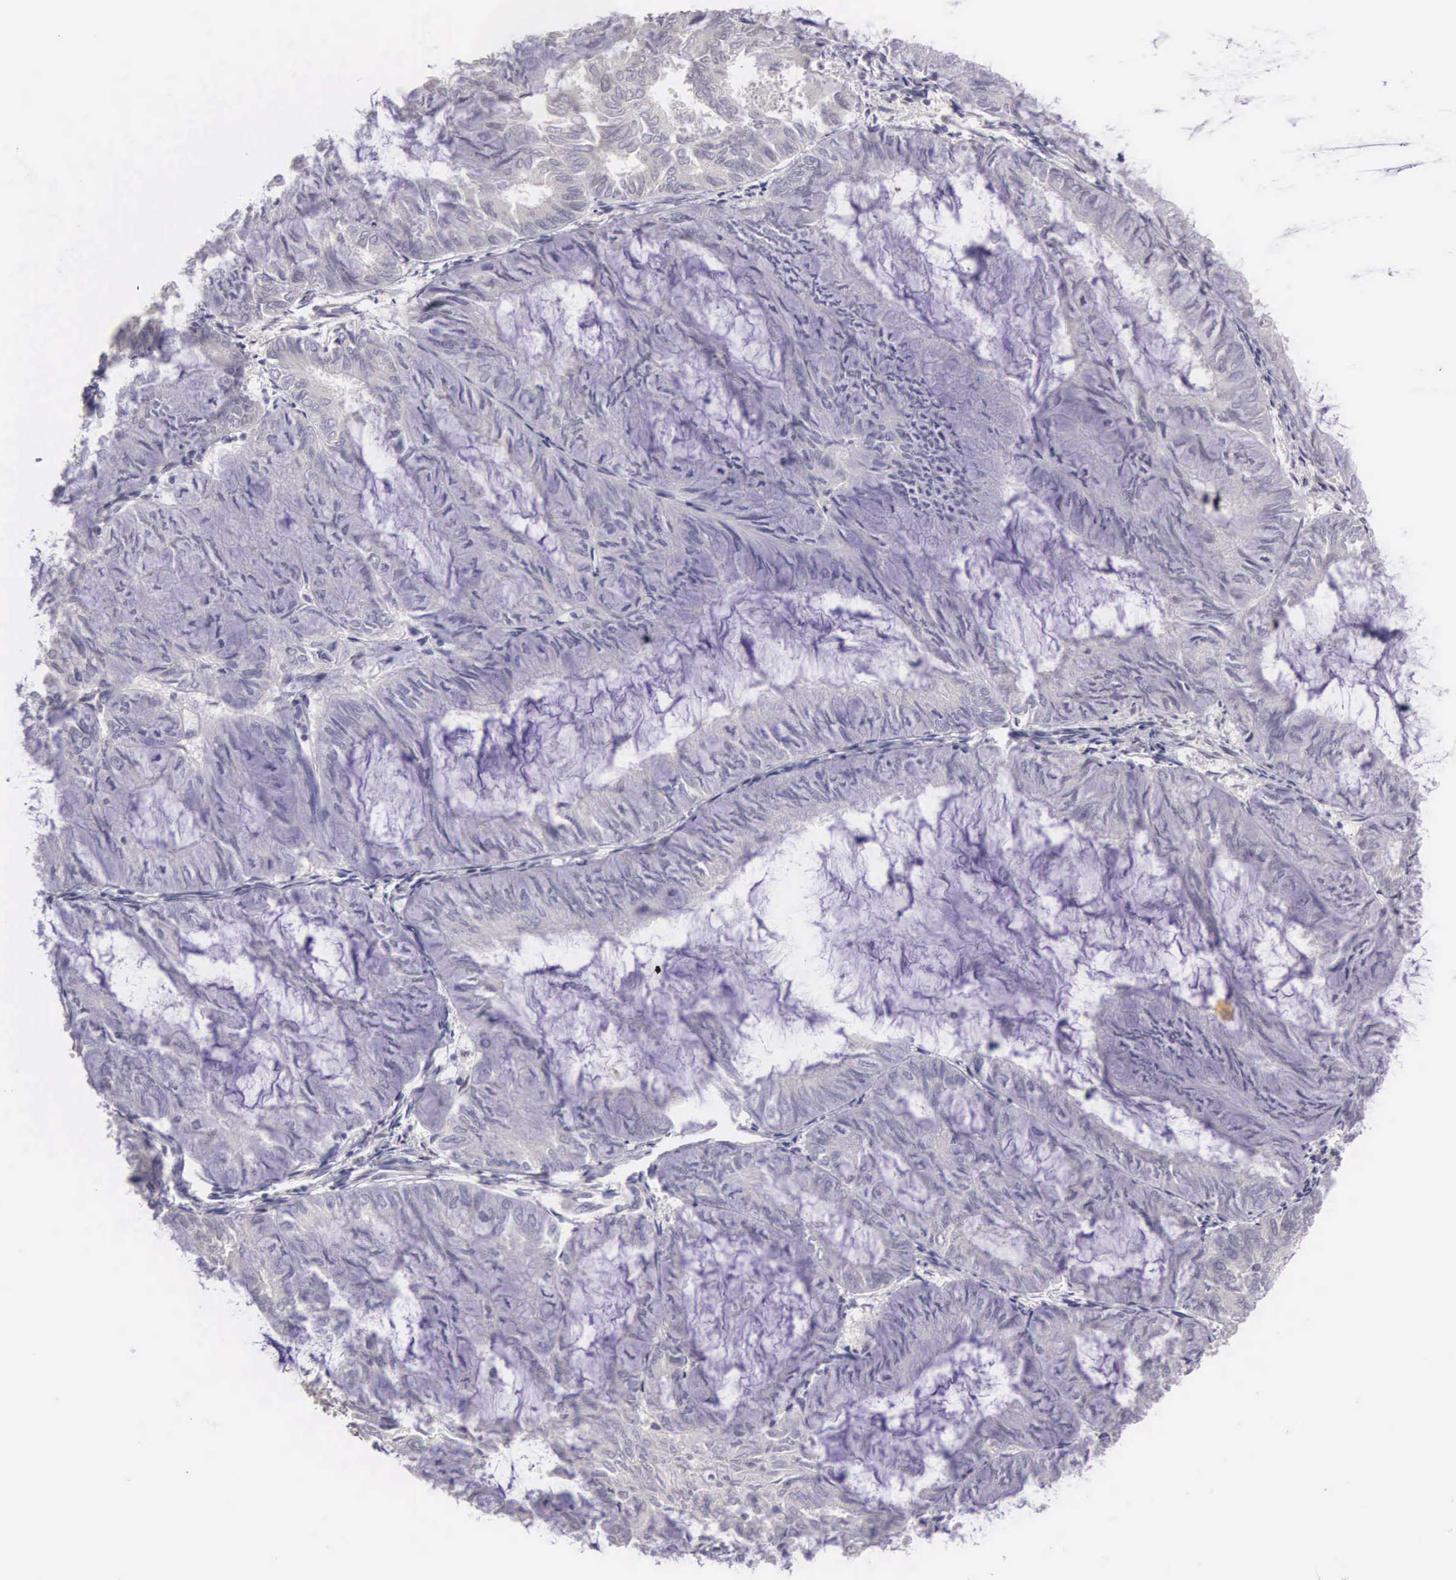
{"staining": {"intensity": "negative", "quantity": "none", "location": "none"}, "tissue": "endometrial cancer", "cell_type": "Tumor cells", "image_type": "cancer", "snomed": [{"axis": "morphology", "description": "Adenocarcinoma, NOS"}, {"axis": "topography", "description": "Endometrium"}], "caption": "DAB (3,3'-diaminobenzidine) immunohistochemical staining of human endometrial cancer demonstrates no significant expression in tumor cells.", "gene": "CDC45", "patient": {"sex": "female", "age": 59}}